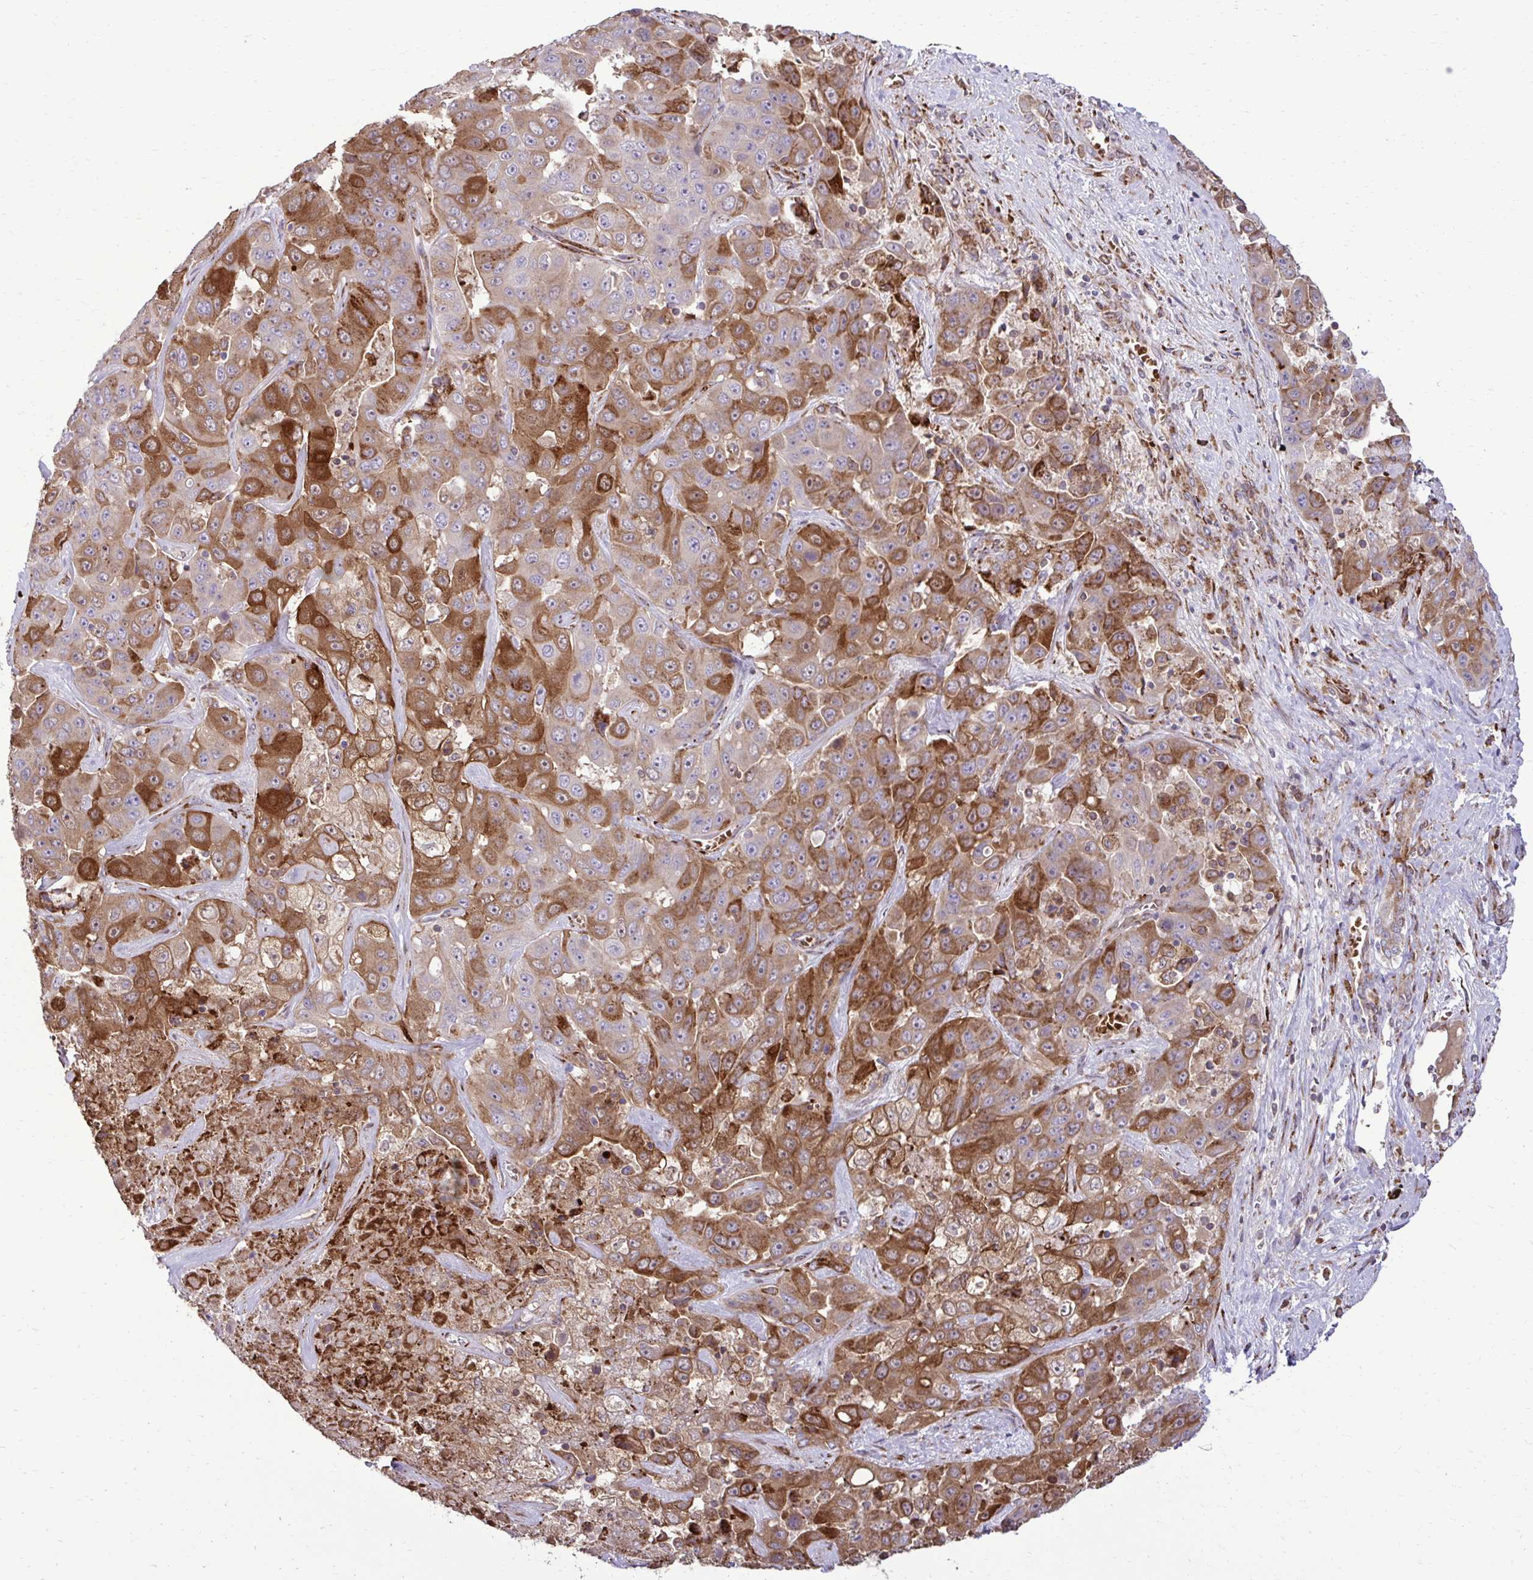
{"staining": {"intensity": "moderate", "quantity": ">75%", "location": "cytoplasmic/membranous"}, "tissue": "liver cancer", "cell_type": "Tumor cells", "image_type": "cancer", "snomed": [{"axis": "morphology", "description": "Cholangiocarcinoma"}, {"axis": "topography", "description": "Liver"}], "caption": "Cholangiocarcinoma (liver) stained with a protein marker reveals moderate staining in tumor cells.", "gene": "LIMS1", "patient": {"sex": "female", "age": 52}}